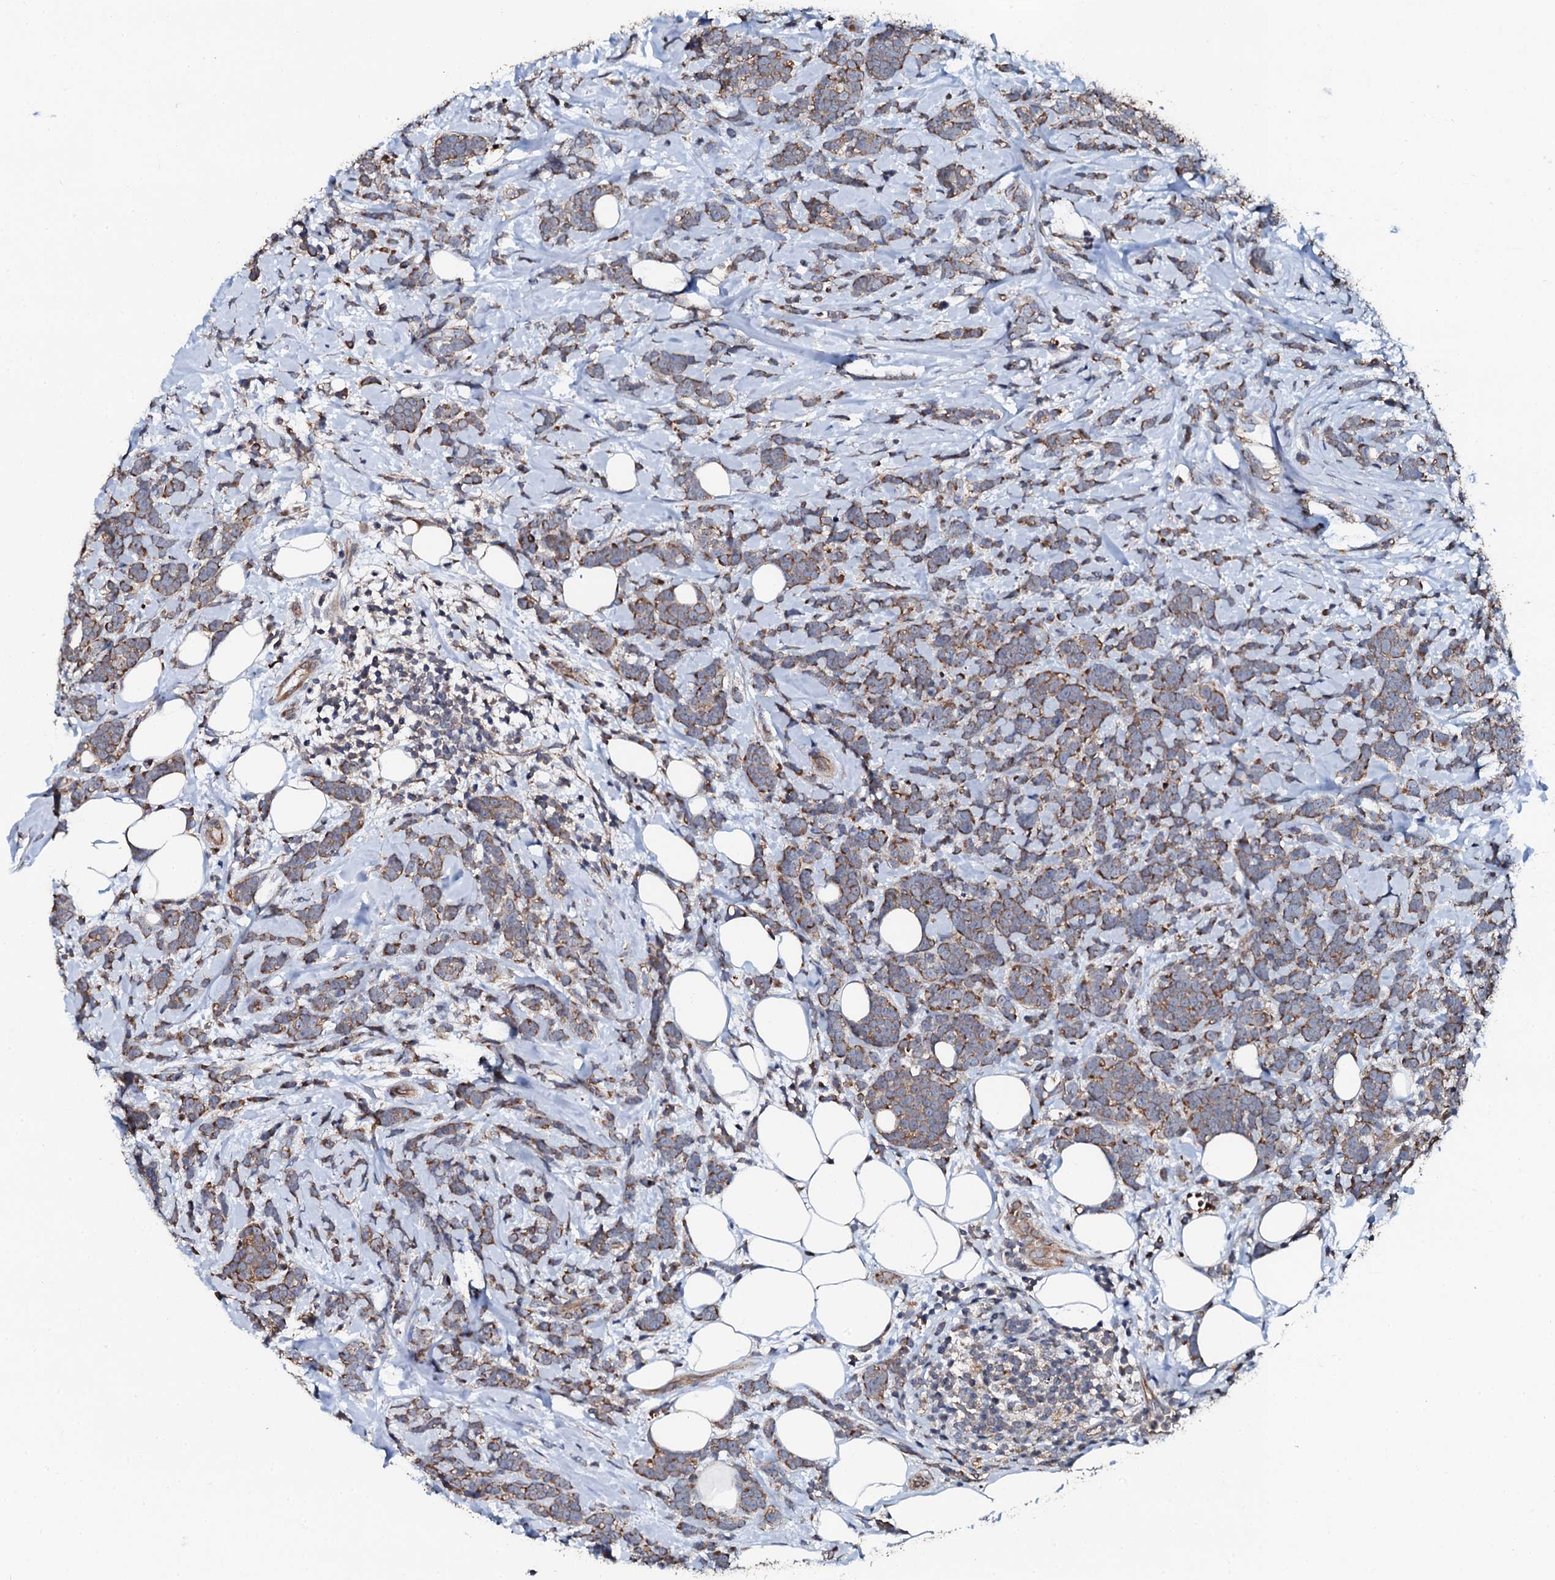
{"staining": {"intensity": "moderate", "quantity": "25%-75%", "location": "cytoplasmic/membranous"}, "tissue": "breast cancer", "cell_type": "Tumor cells", "image_type": "cancer", "snomed": [{"axis": "morphology", "description": "Lobular carcinoma"}, {"axis": "topography", "description": "Breast"}], "caption": "Protein analysis of lobular carcinoma (breast) tissue reveals moderate cytoplasmic/membranous staining in approximately 25%-75% of tumor cells. (brown staining indicates protein expression, while blue staining denotes nuclei).", "gene": "GLCE", "patient": {"sex": "female", "age": 58}}